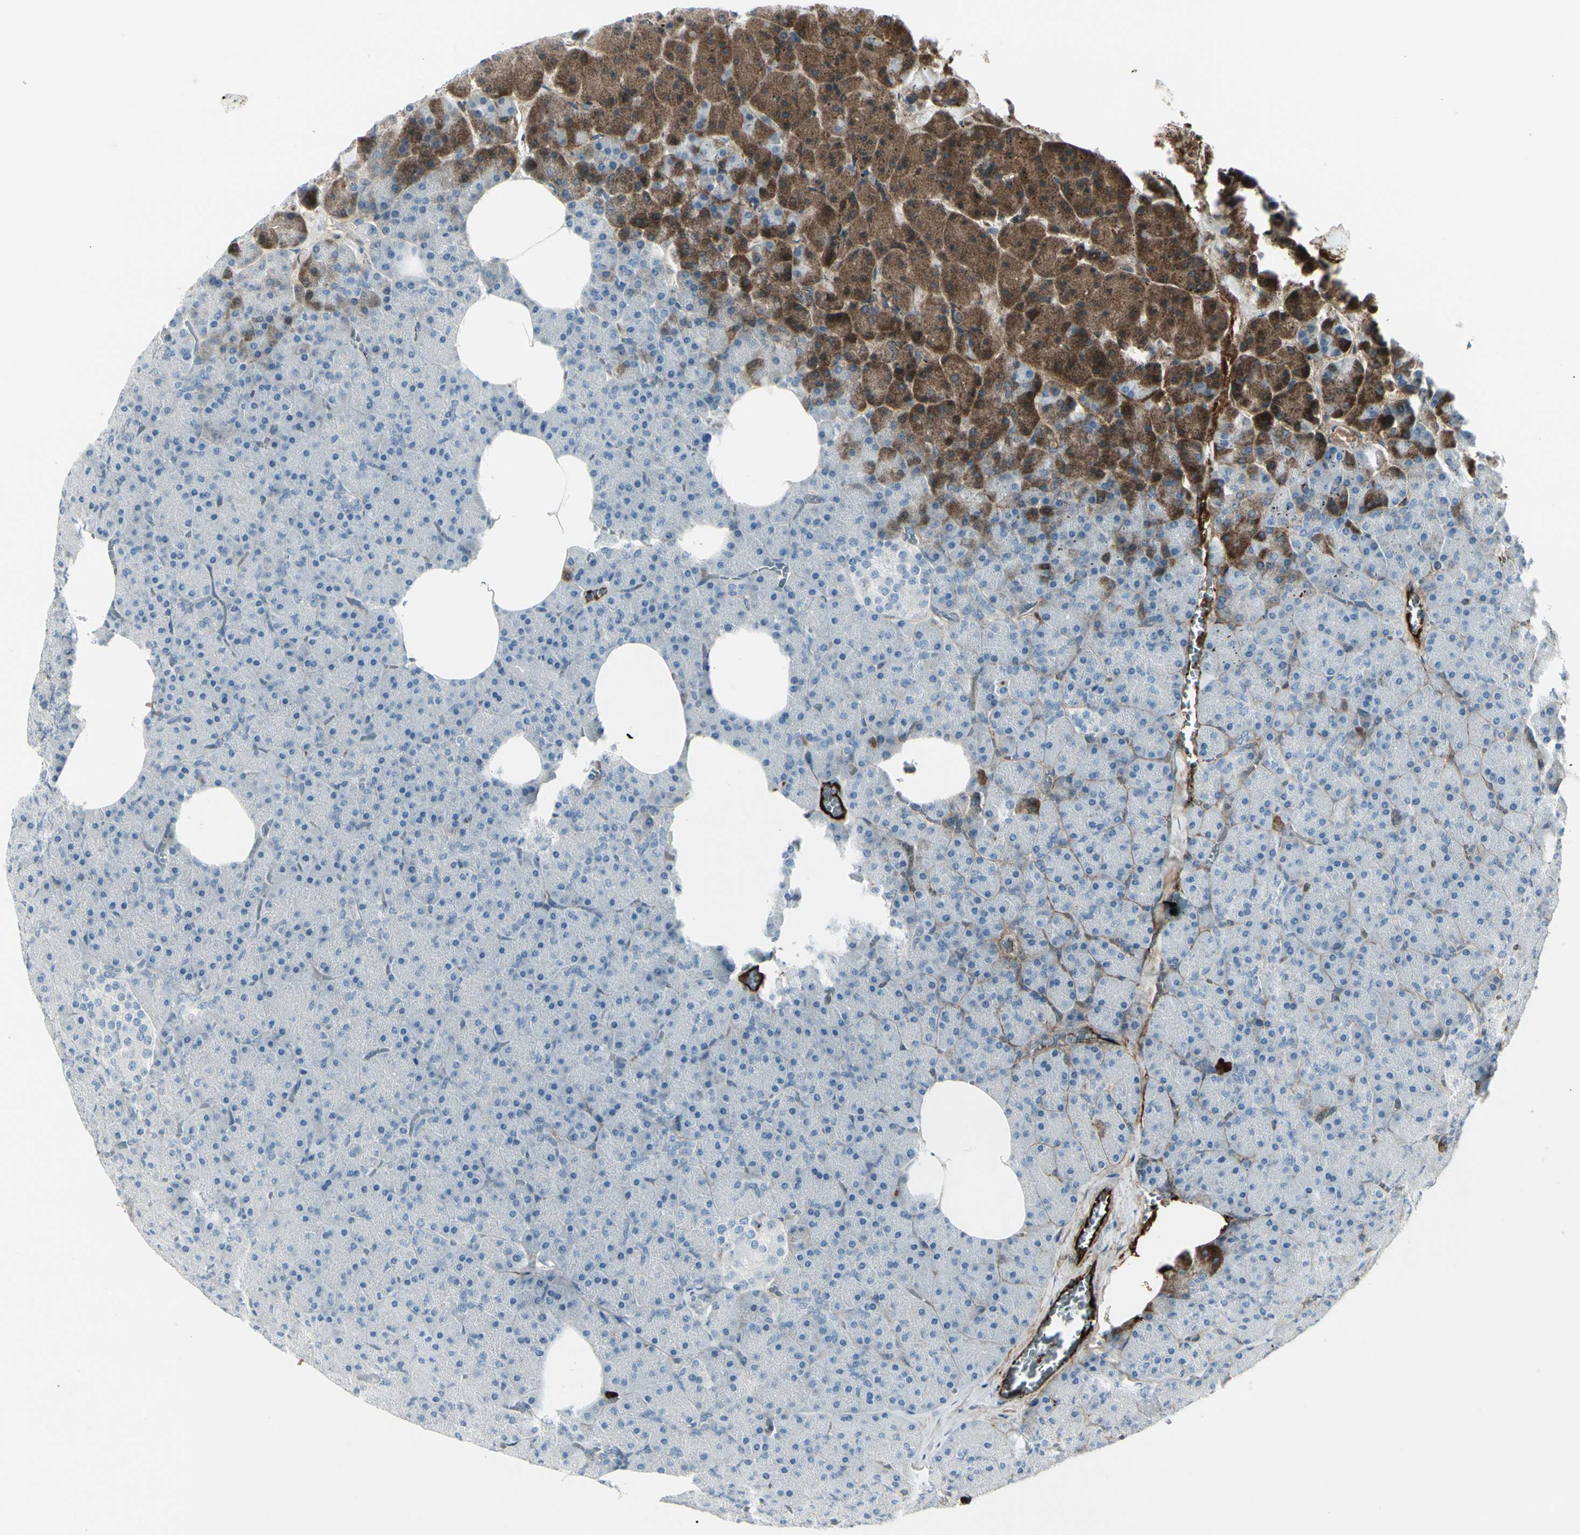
{"staining": {"intensity": "strong", "quantity": "<25%", "location": "cytoplasmic/membranous"}, "tissue": "pancreas", "cell_type": "Exocrine glandular cells", "image_type": "normal", "snomed": [{"axis": "morphology", "description": "Normal tissue, NOS"}, {"axis": "topography", "description": "Pancreas"}], "caption": "Strong cytoplasmic/membranous protein staining is present in approximately <25% of exocrine glandular cells in pancreas. Using DAB (3,3'-diaminobenzidine) (brown) and hematoxylin (blue) stains, captured at high magnification using brightfield microscopy.", "gene": "IGHG1", "patient": {"sex": "female", "age": 35}}